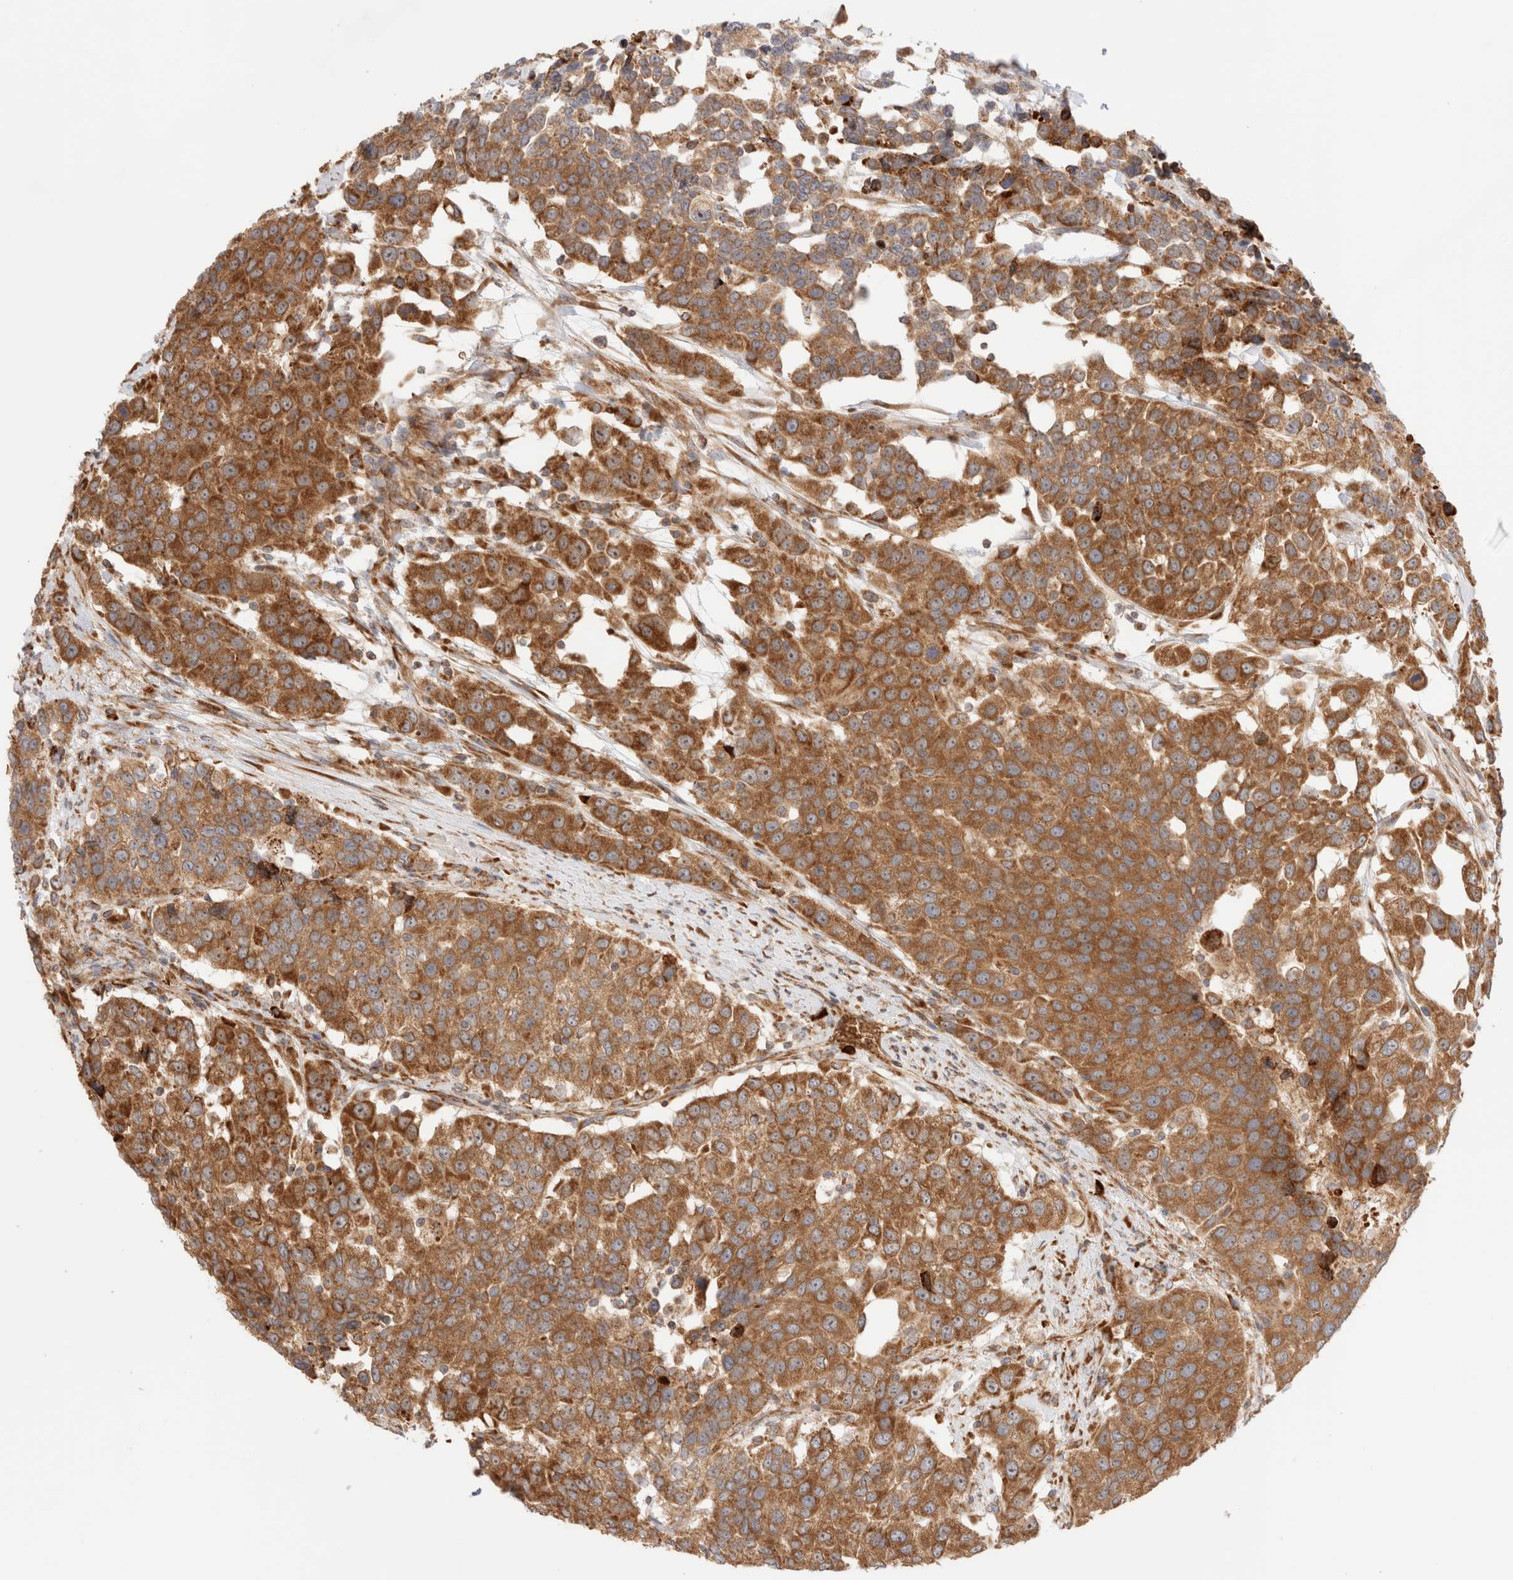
{"staining": {"intensity": "moderate", "quantity": ">75%", "location": "cytoplasmic/membranous"}, "tissue": "urothelial cancer", "cell_type": "Tumor cells", "image_type": "cancer", "snomed": [{"axis": "morphology", "description": "Urothelial carcinoma, High grade"}, {"axis": "topography", "description": "Urinary bladder"}], "caption": "Urothelial cancer stained with a protein marker demonstrates moderate staining in tumor cells.", "gene": "UTS2B", "patient": {"sex": "female", "age": 80}}